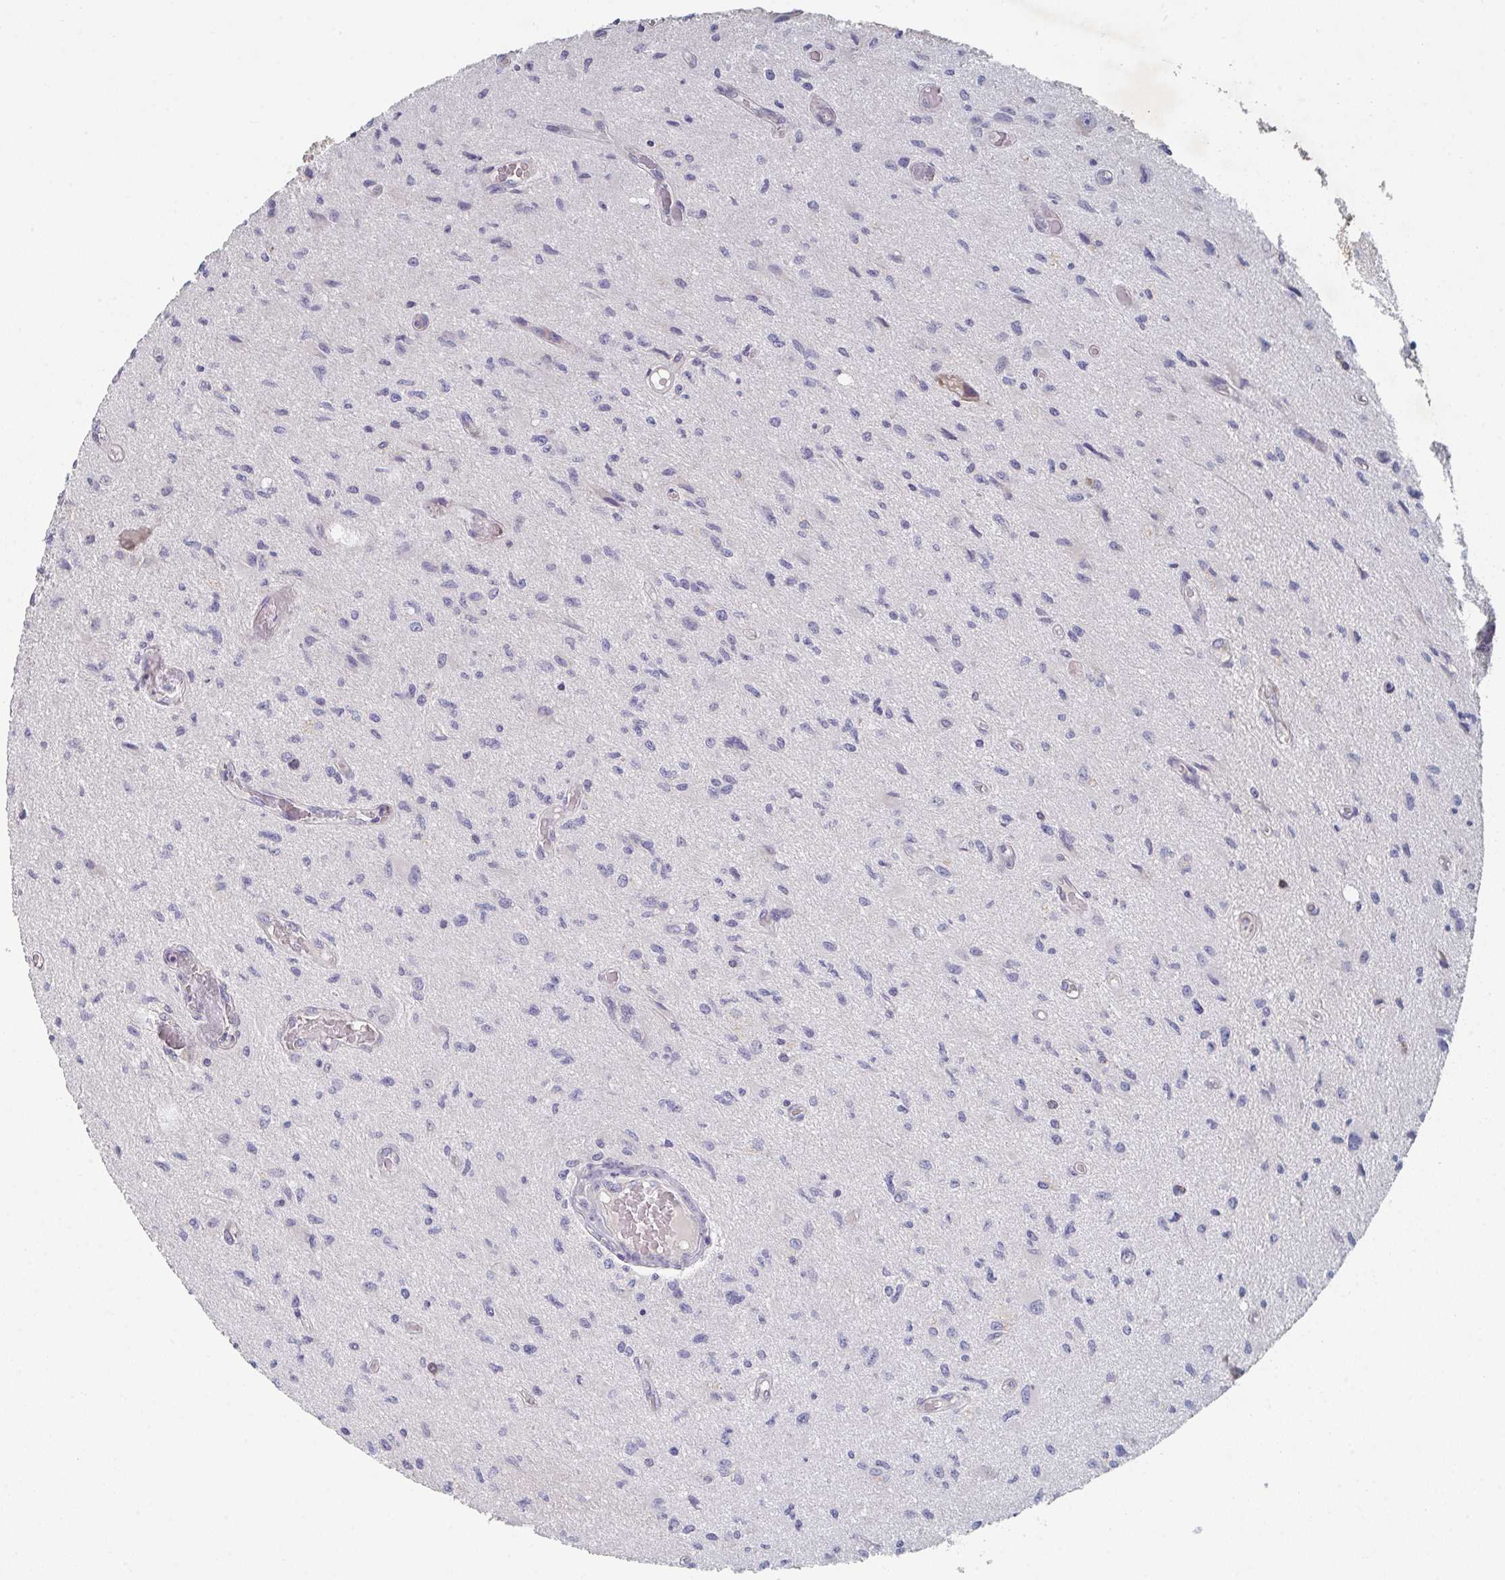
{"staining": {"intensity": "weak", "quantity": "<25%", "location": "cytoplasmic/membranous"}, "tissue": "glioma", "cell_type": "Tumor cells", "image_type": "cancer", "snomed": [{"axis": "morphology", "description": "Glioma, malignant, High grade"}, {"axis": "topography", "description": "Brain"}], "caption": "DAB (3,3'-diaminobenzidine) immunohistochemical staining of high-grade glioma (malignant) displays no significant positivity in tumor cells.", "gene": "ELOVL1", "patient": {"sex": "male", "age": 67}}